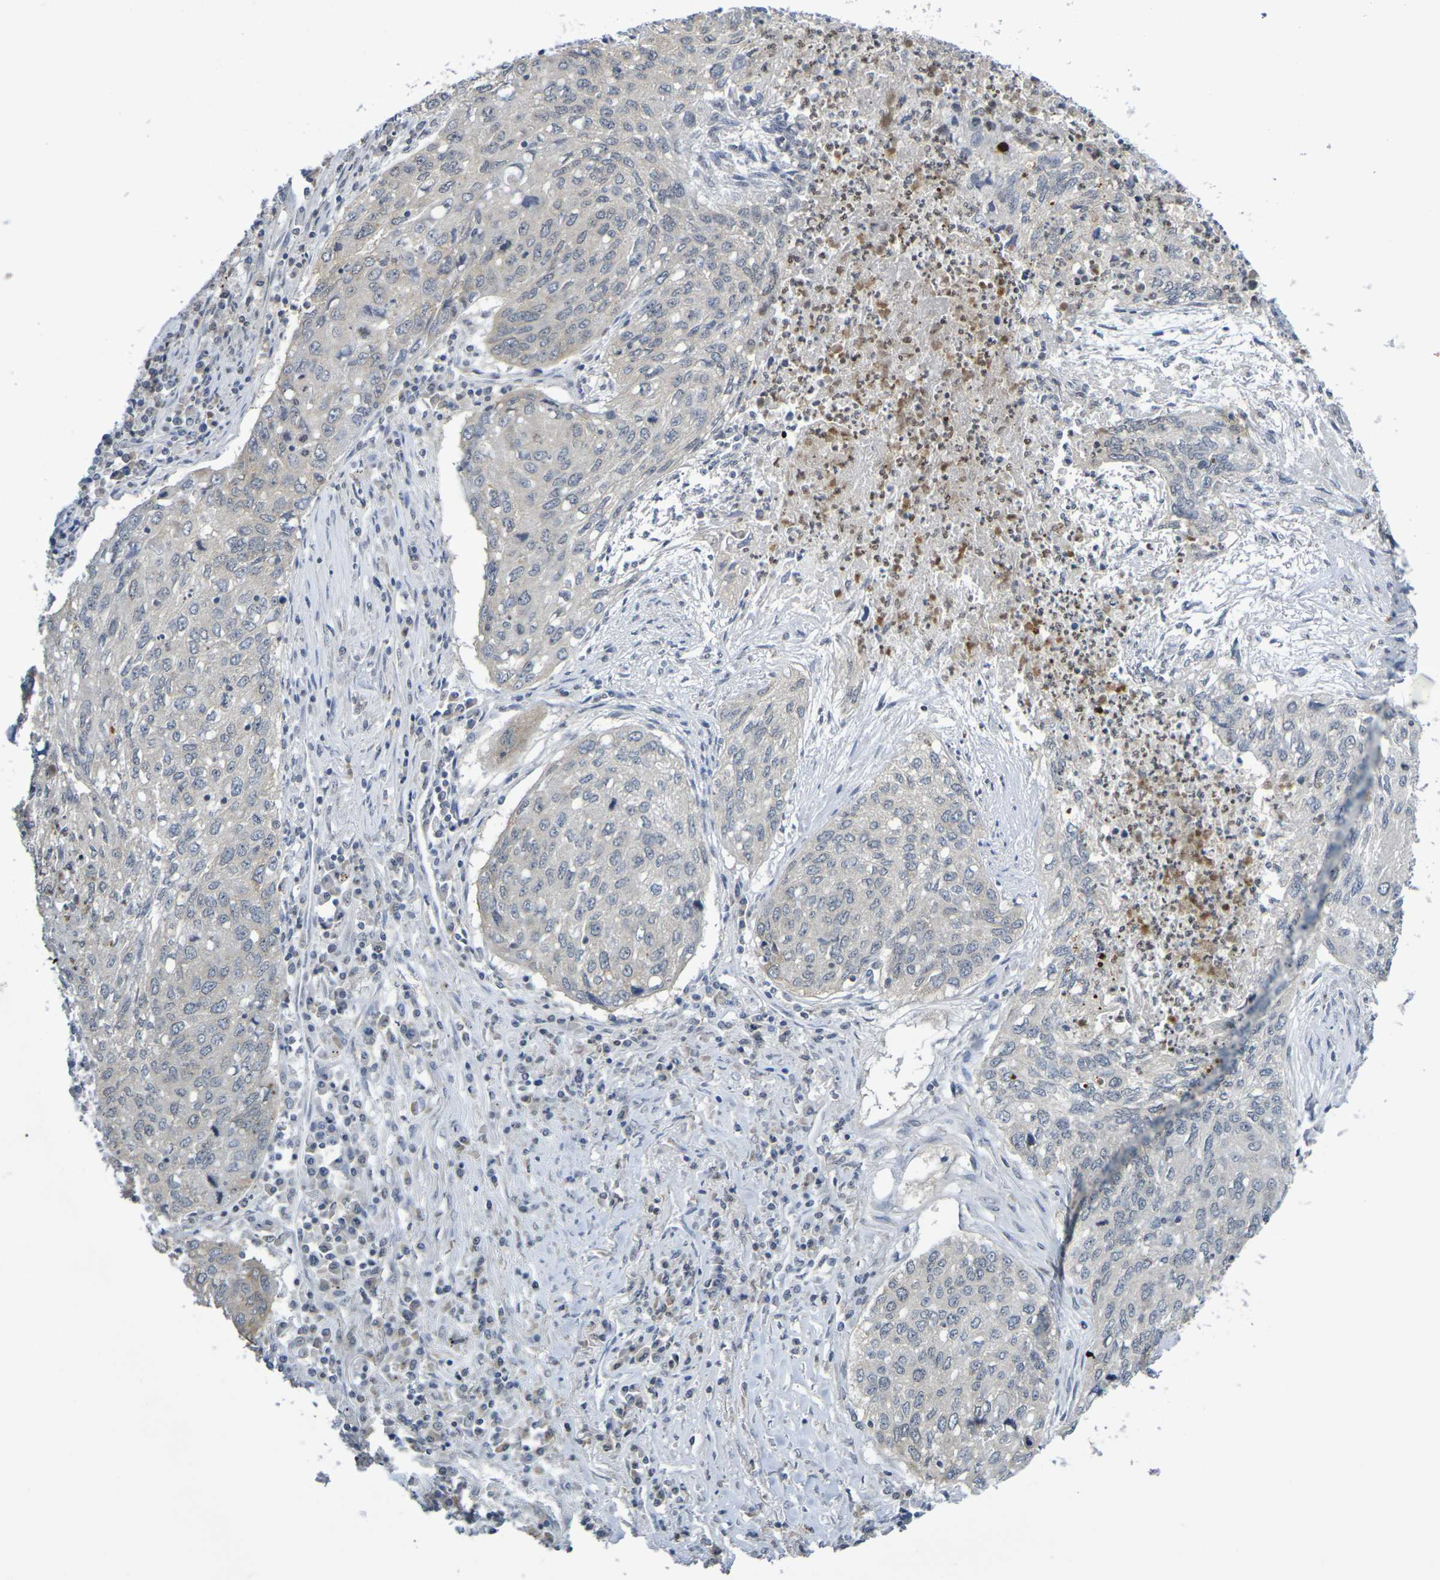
{"staining": {"intensity": "weak", "quantity": ">75%", "location": "cytoplasmic/membranous"}, "tissue": "lung cancer", "cell_type": "Tumor cells", "image_type": "cancer", "snomed": [{"axis": "morphology", "description": "Squamous cell carcinoma, NOS"}, {"axis": "topography", "description": "Lung"}], "caption": "Immunohistochemistry (IHC) micrograph of human lung cancer (squamous cell carcinoma) stained for a protein (brown), which shows low levels of weak cytoplasmic/membranous staining in about >75% of tumor cells.", "gene": "CHRNB1", "patient": {"sex": "female", "age": 63}}